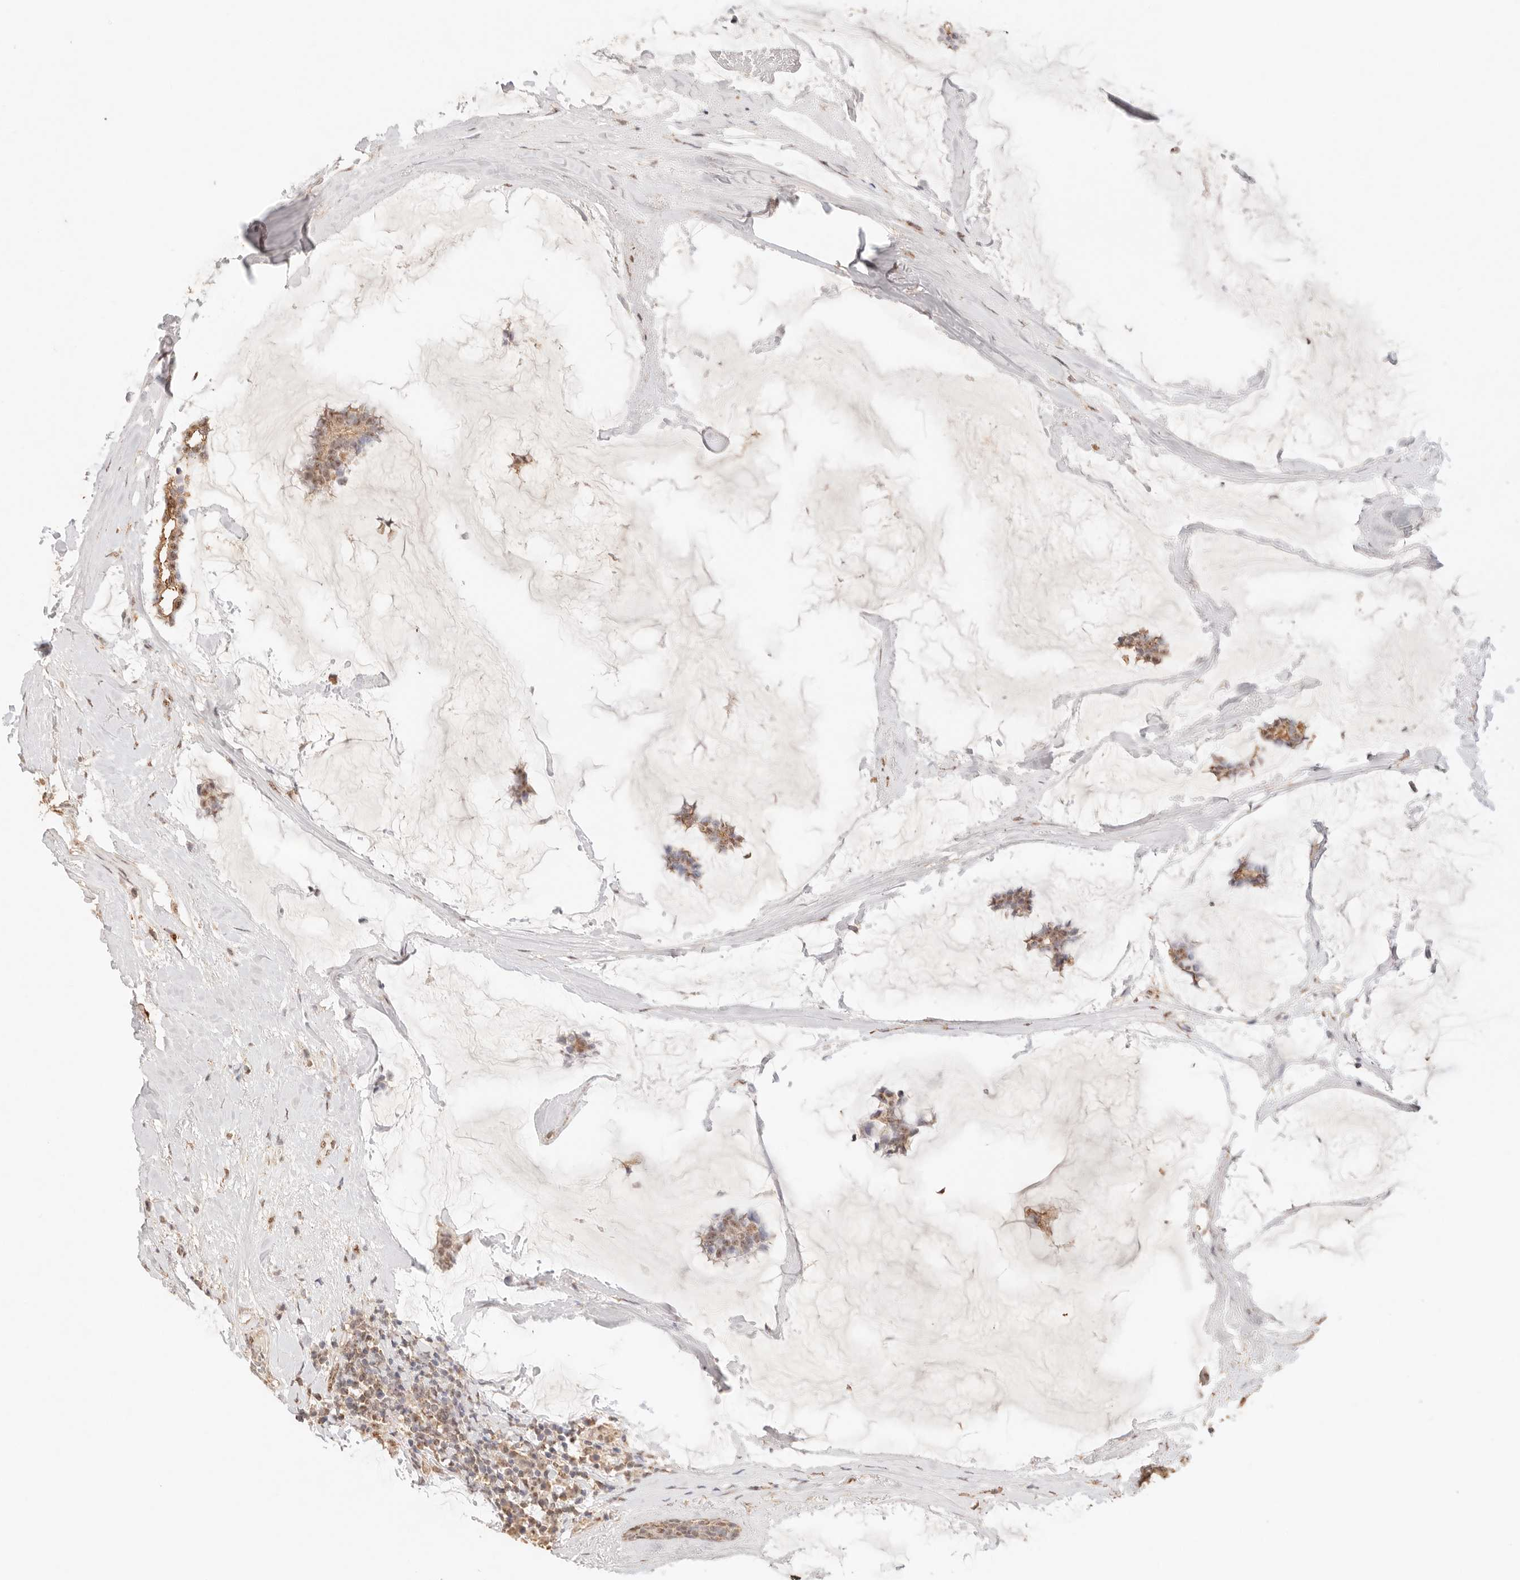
{"staining": {"intensity": "moderate", "quantity": ">75%", "location": "cytoplasmic/membranous,nuclear"}, "tissue": "breast cancer", "cell_type": "Tumor cells", "image_type": "cancer", "snomed": [{"axis": "morphology", "description": "Duct carcinoma"}, {"axis": "topography", "description": "Breast"}], "caption": "Tumor cells reveal medium levels of moderate cytoplasmic/membranous and nuclear positivity in about >75% of cells in breast invasive ductal carcinoma.", "gene": "IL1R2", "patient": {"sex": "female", "age": 93}}